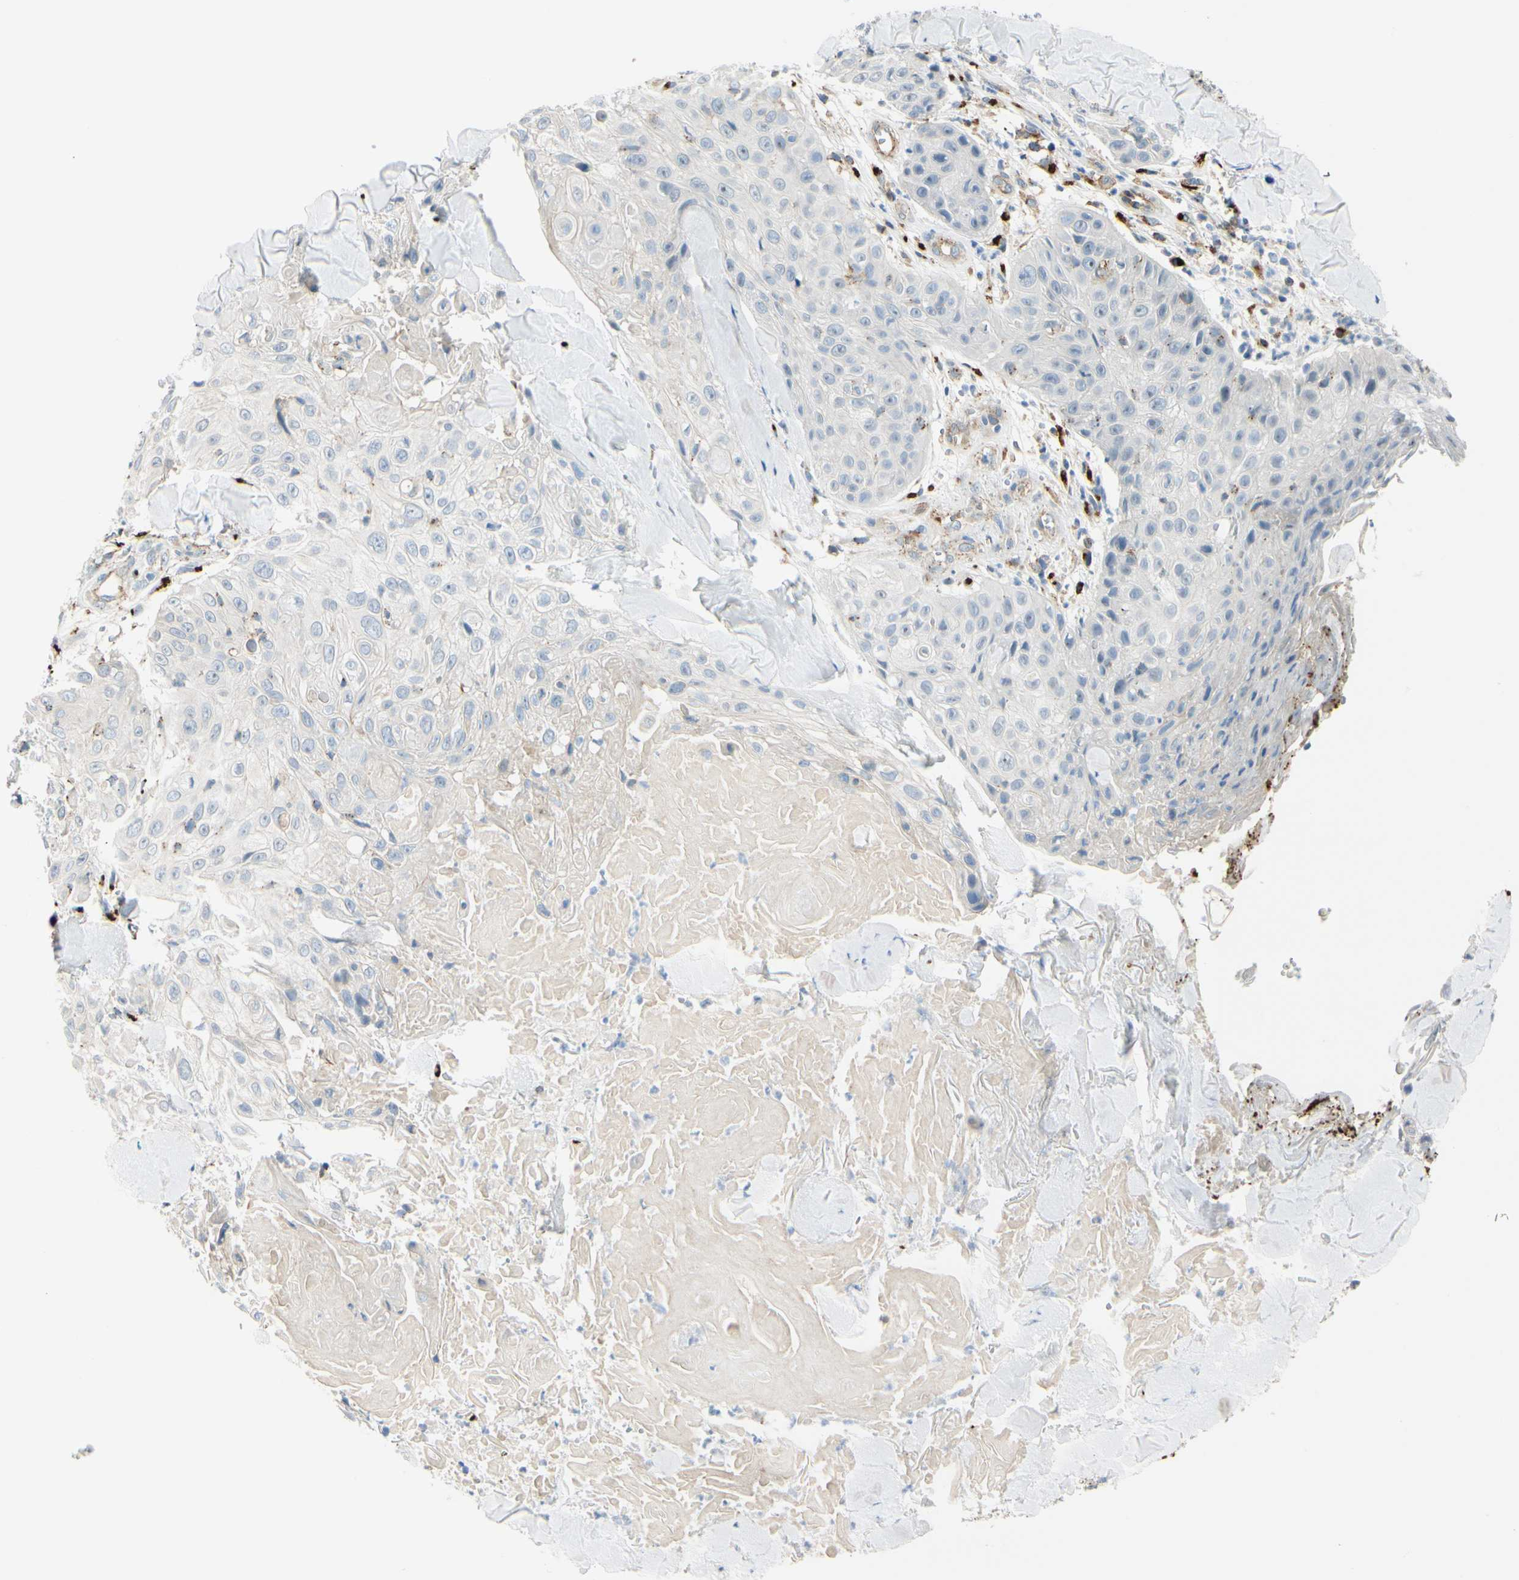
{"staining": {"intensity": "negative", "quantity": "none", "location": "none"}, "tissue": "skin cancer", "cell_type": "Tumor cells", "image_type": "cancer", "snomed": [{"axis": "morphology", "description": "Squamous cell carcinoma, NOS"}, {"axis": "topography", "description": "Skin"}], "caption": "Tumor cells show no significant positivity in skin squamous cell carcinoma.", "gene": "GALNT5", "patient": {"sex": "male", "age": 86}}